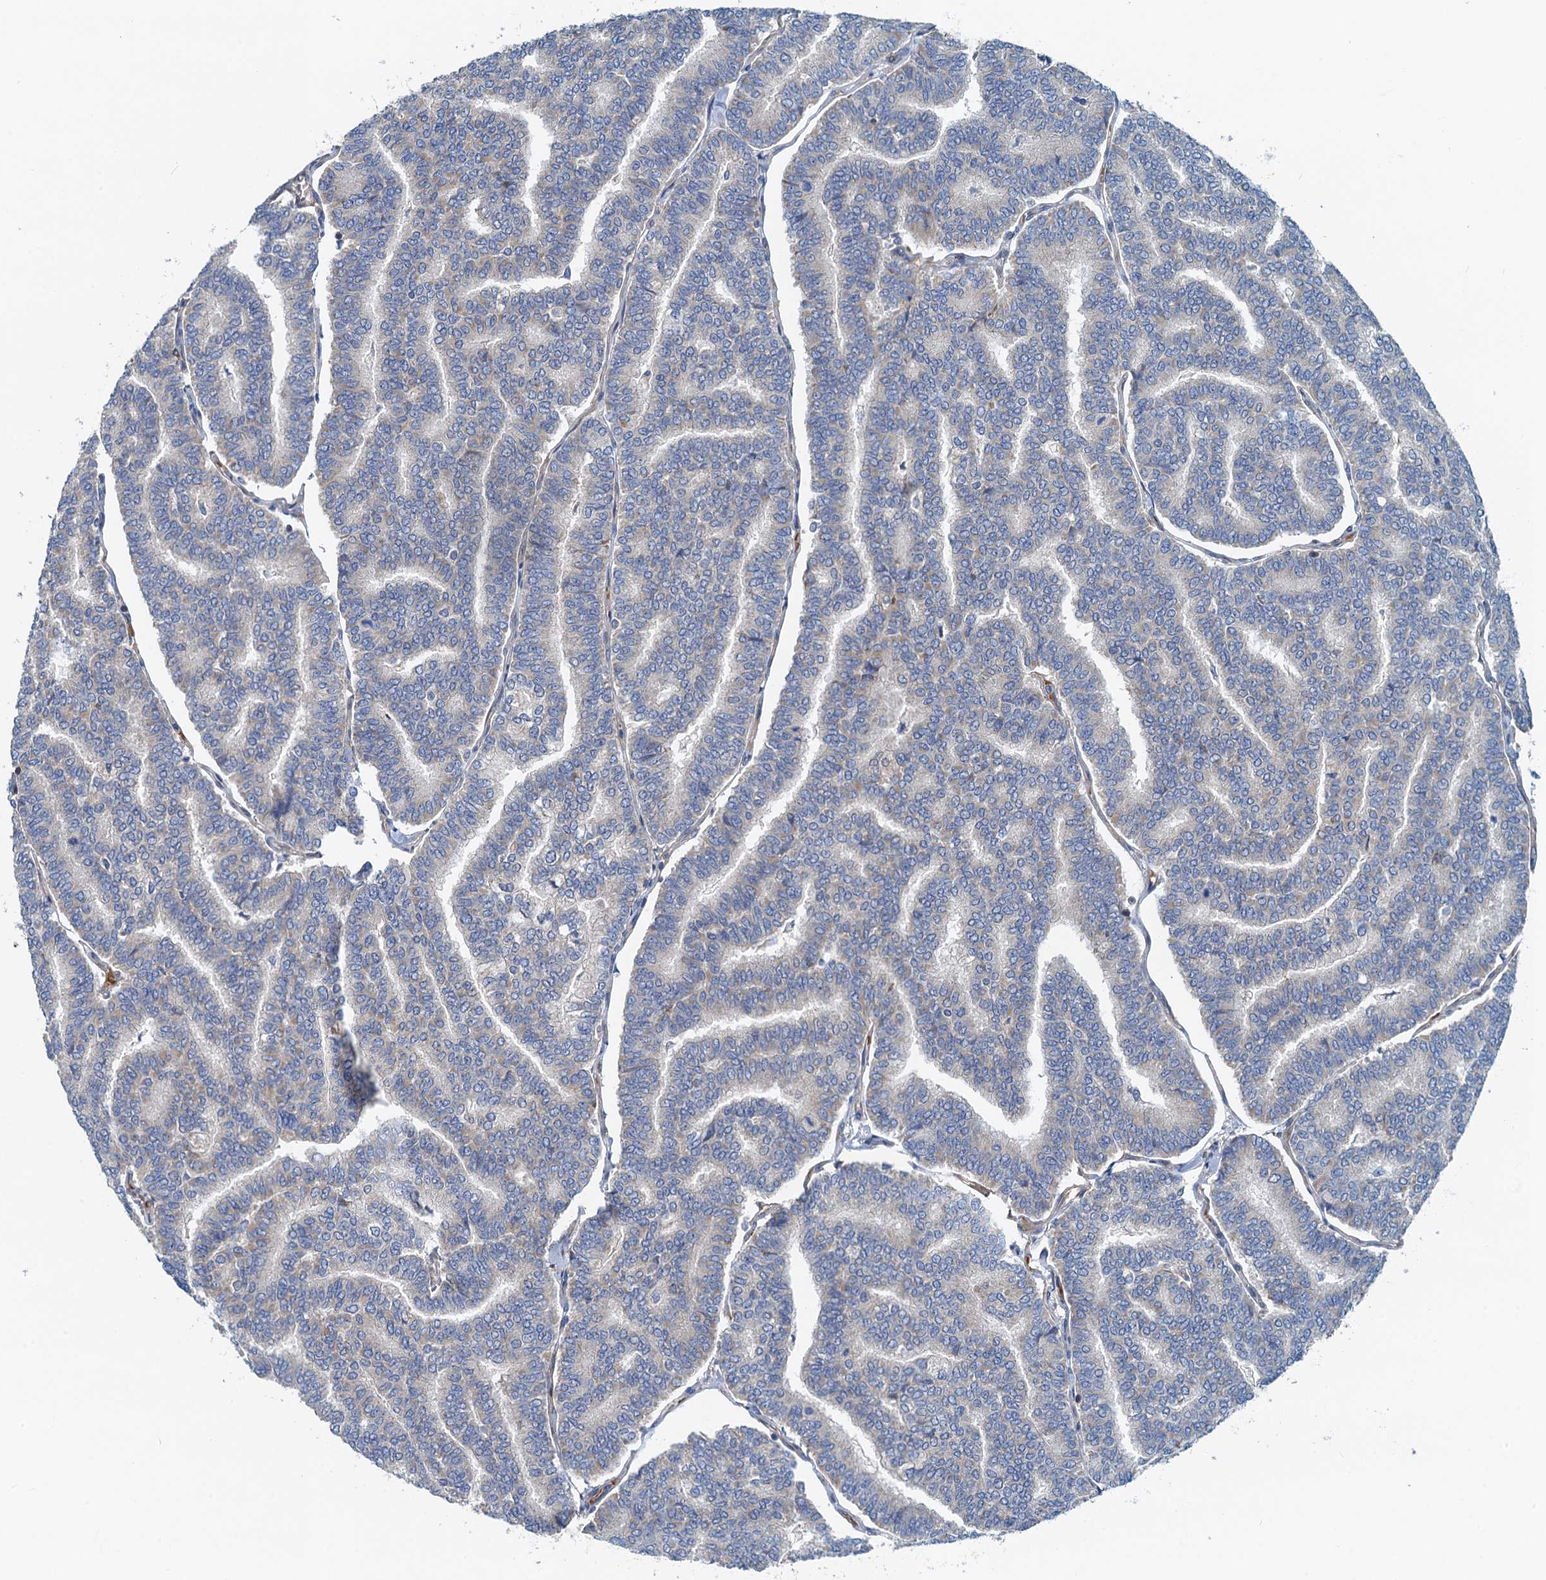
{"staining": {"intensity": "negative", "quantity": "none", "location": "none"}, "tissue": "thyroid cancer", "cell_type": "Tumor cells", "image_type": "cancer", "snomed": [{"axis": "morphology", "description": "Papillary adenocarcinoma, NOS"}, {"axis": "topography", "description": "Thyroid gland"}], "caption": "Immunohistochemical staining of thyroid cancer shows no significant staining in tumor cells.", "gene": "ROGDI", "patient": {"sex": "female", "age": 35}}